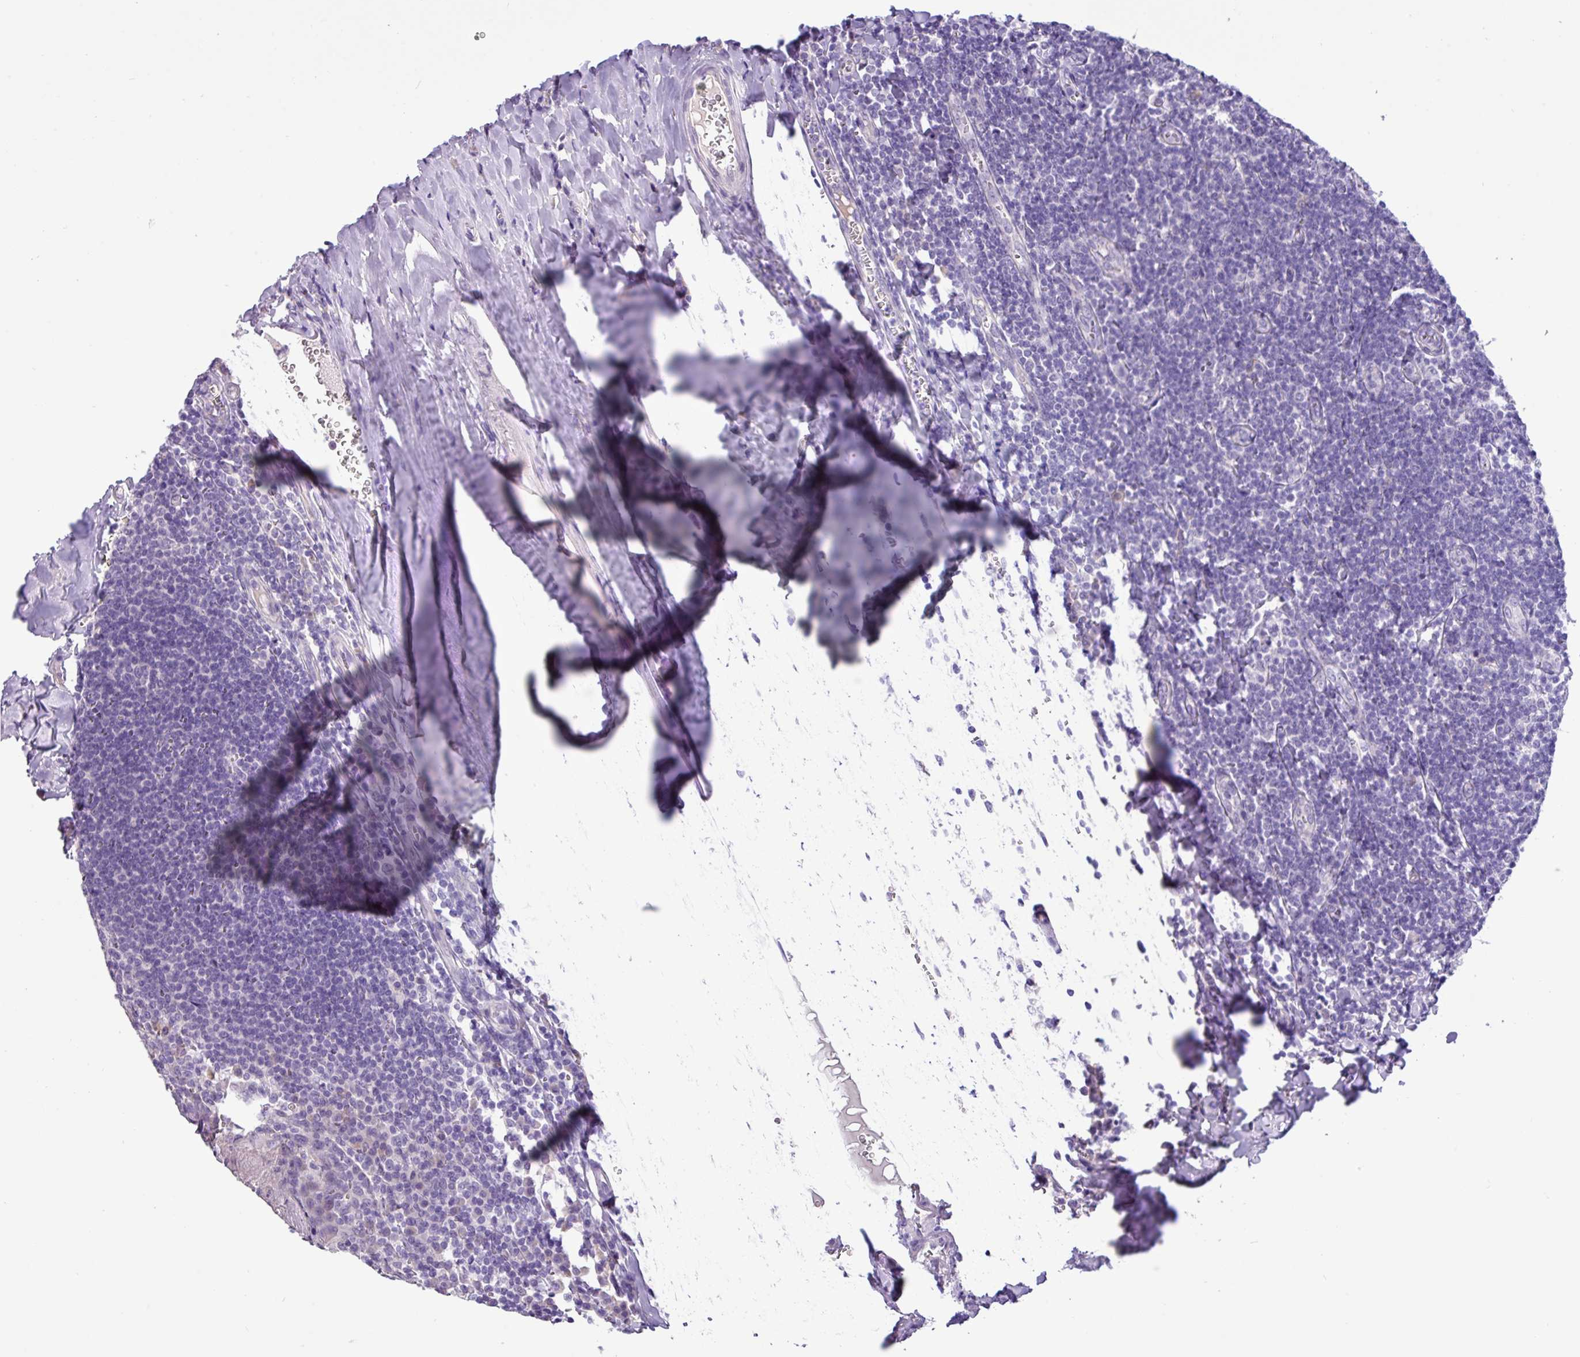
{"staining": {"intensity": "negative", "quantity": "none", "location": "none"}, "tissue": "tonsil", "cell_type": "Germinal center cells", "image_type": "normal", "snomed": [{"axis": "morphology", "description": "Normal tissue, NOS"}, {"axis": "topography", "description": "Tonsil"}], "caption": "This is a image of immunohistochemistry (IHC) staining of normal tonsil, which shows no positivity in germinal center cells.", "gene": "EPCAM", "patient": {"sex": "male", "age": 27}}